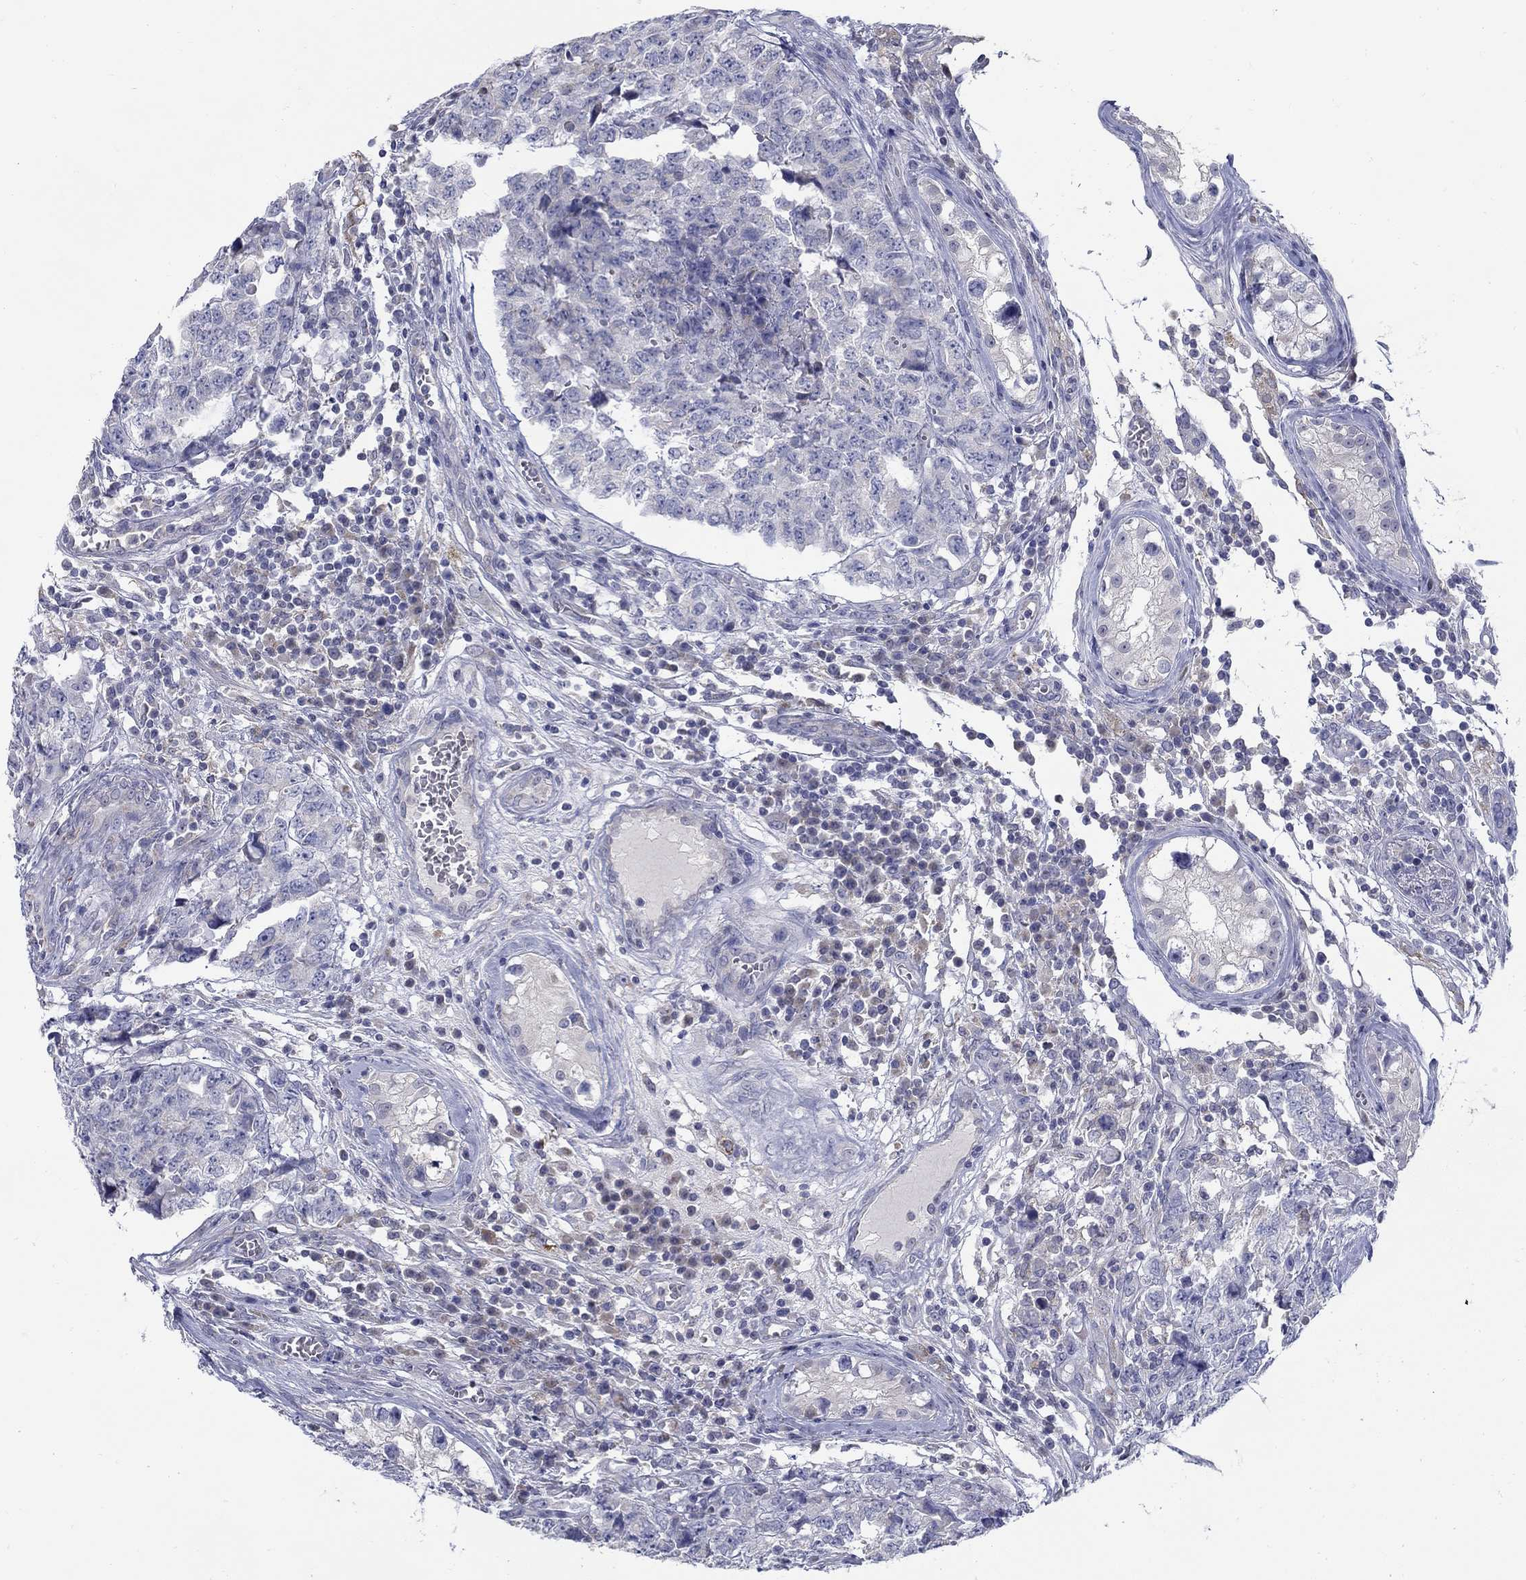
{"staining": {"intensity": "negative", "quantity": "none", "location": "none"}, "tissue": "testis cancer", "cell_type": "Tumor cells", "image_type": "cancer", "snomed": [{"axis": "morphology", "description": "Carcinoma, Embryonal, NOS"}, {"axis": "topography", "description": "Testis"}], "caption": "The immunohistochemistry histopathology image has no significant staining in tumor cells of testis cancer (embryonal carcinoma) tissue.", "gene": "ABCA4", "patient": {"sex": "male", "age": 23}}